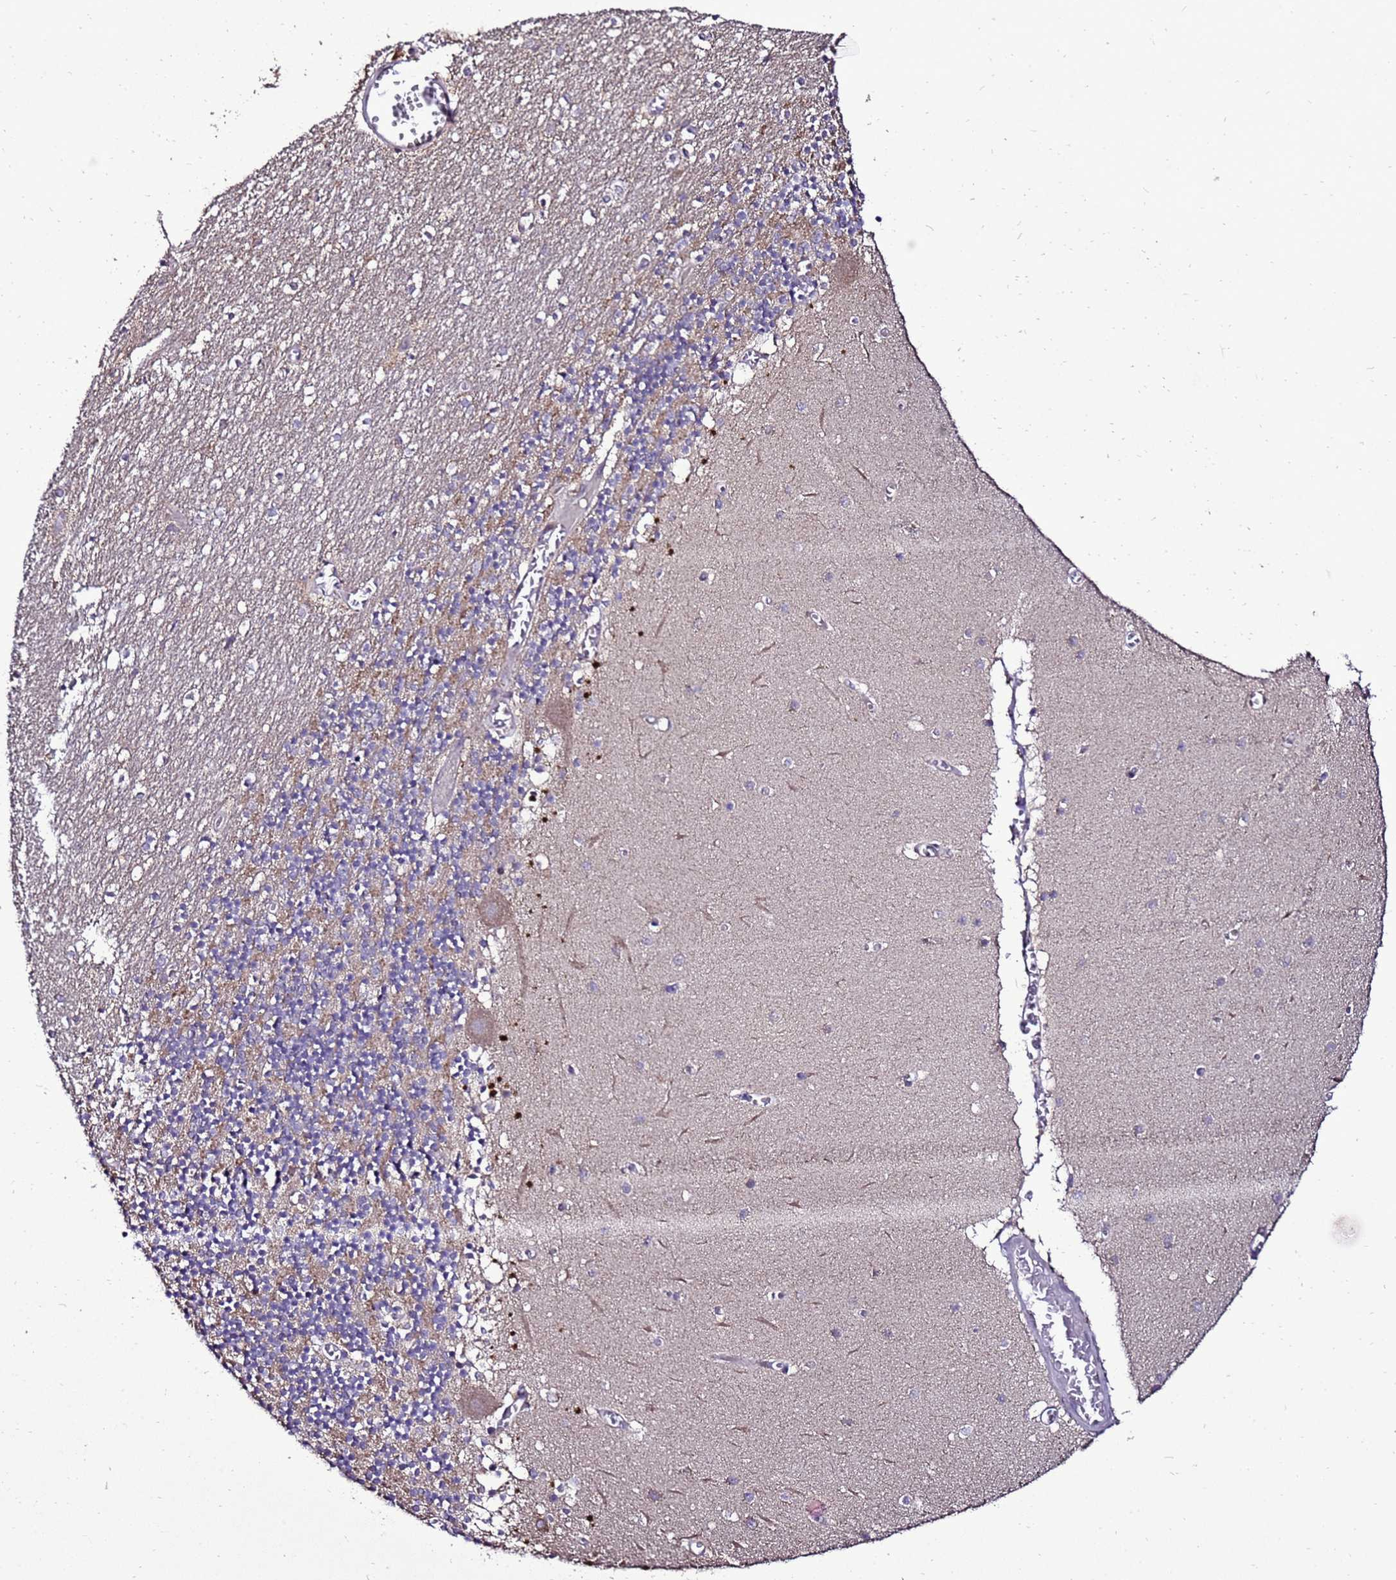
{"staining": {"intensity": "moderate", "quantity": "25%-75%", "location": "cytoplasmic/membranous"}, "tissue": "cerebellum", "cell_type": "Cells in granular layer", "image_type": "normal", "snomed": [{"axis": "morphology", "description": "Normal tissue, NOS"}, {"axis": "topography", "description": "Cerebellum"}], "caption": "Approximately 25%-75% of cells in granular layer in benign human cerebellum reveal moderate cytoplasmic/membranous protein positivity as visualized by brown immunohistochemical staining.", "gene": "ZNF329", "patient": {"sex": "female", "age": 28}}